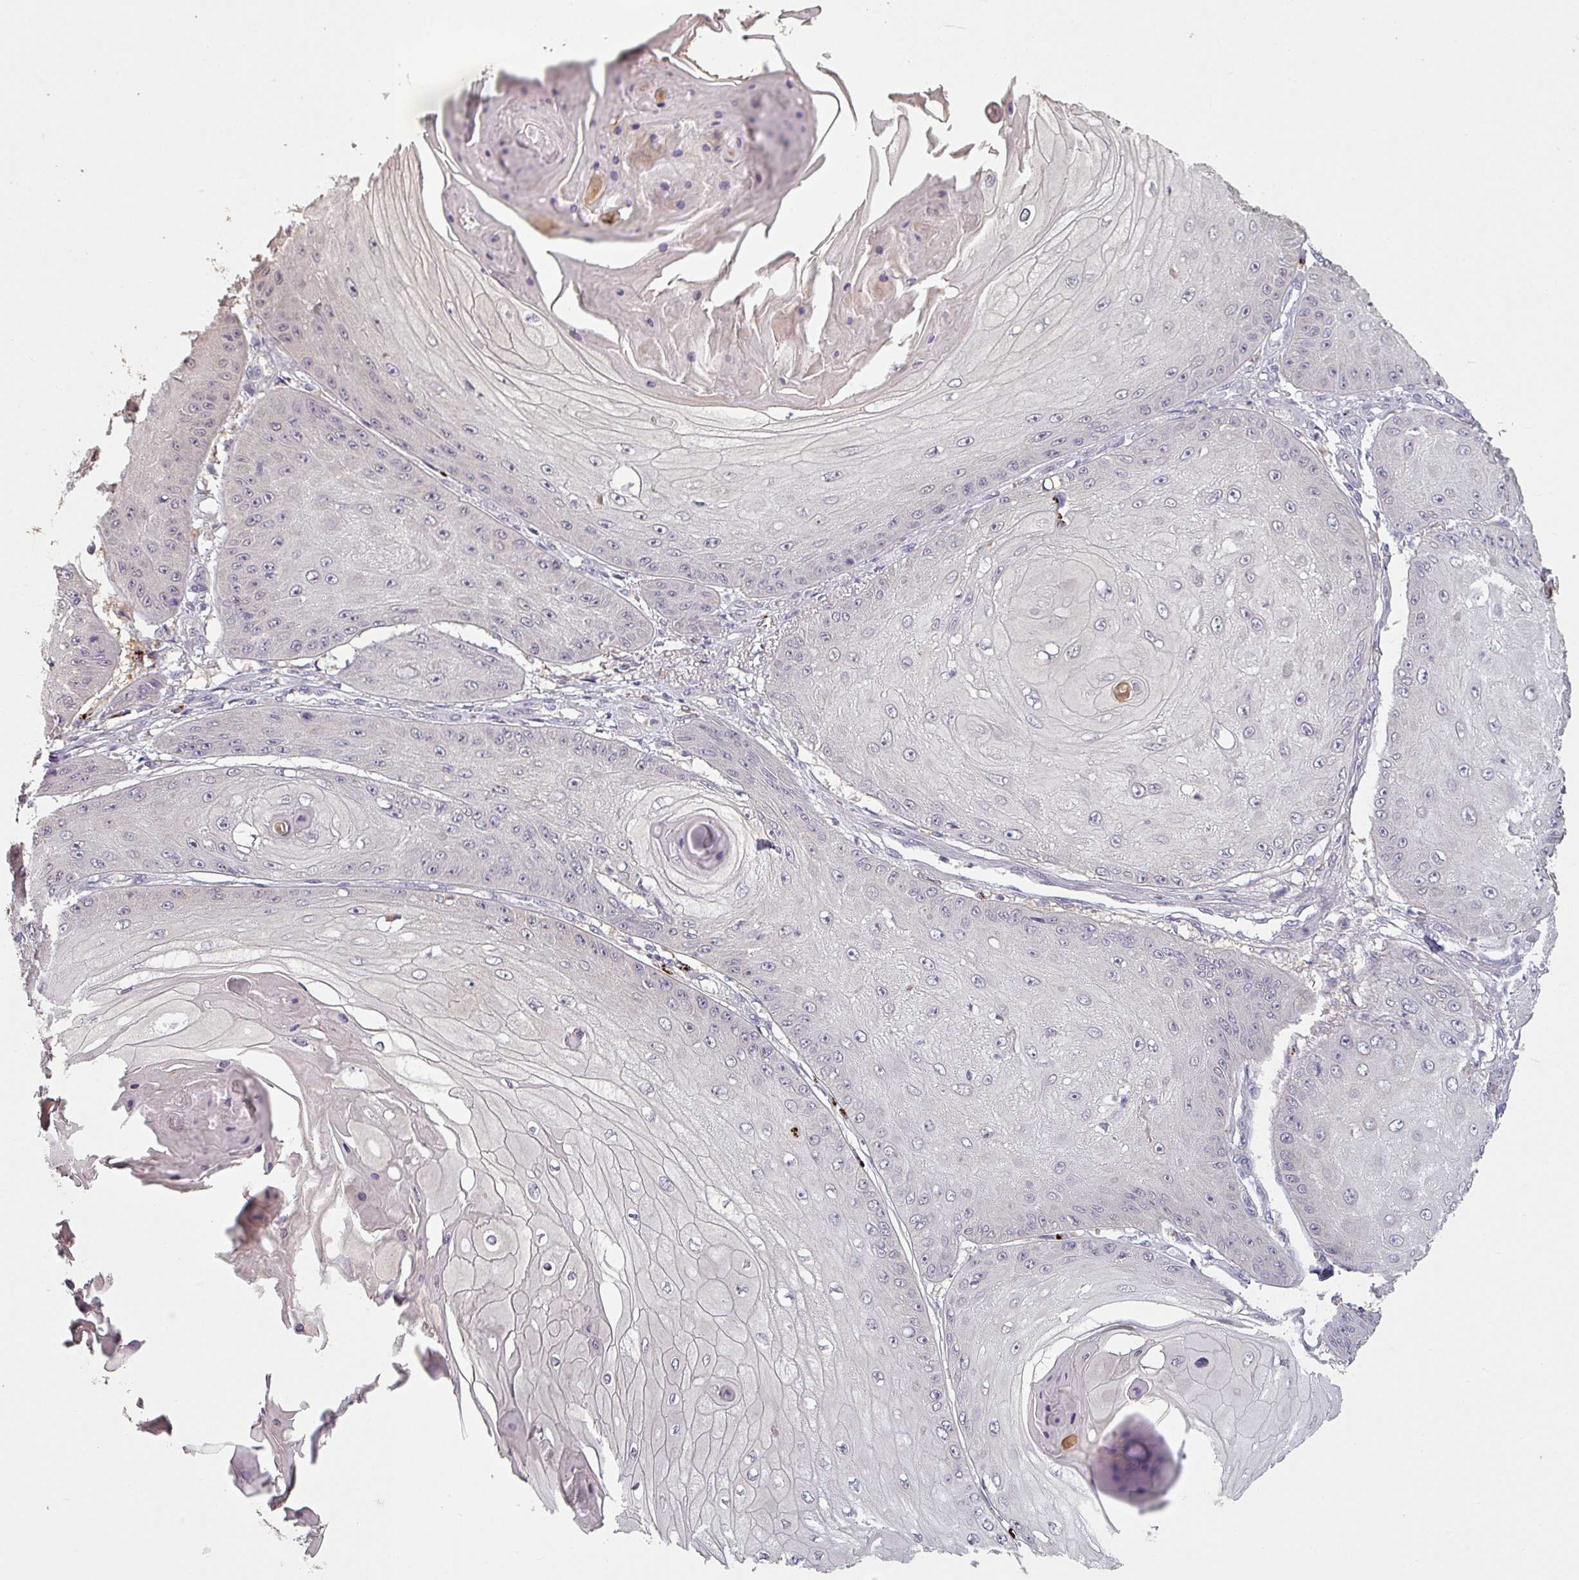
{"staining": {"intensity": "negative", "quantity": "none", "location": "none"}, "tissue": "skin cancer", "cell_type": "Tumor cells", "image_type": "cancer", "snomed": [{"axis": "morphology", "description": "Squamous cell carcinoma, NOS"}, {"axis": "topography", "description": "Skin"}], "caption": "Micrograph shows no significant protein expression in tumor cells of skin squamous cell carcinoma.", "gene": "LYPLA1", "patient": {"sex": "male", "age": 70}}